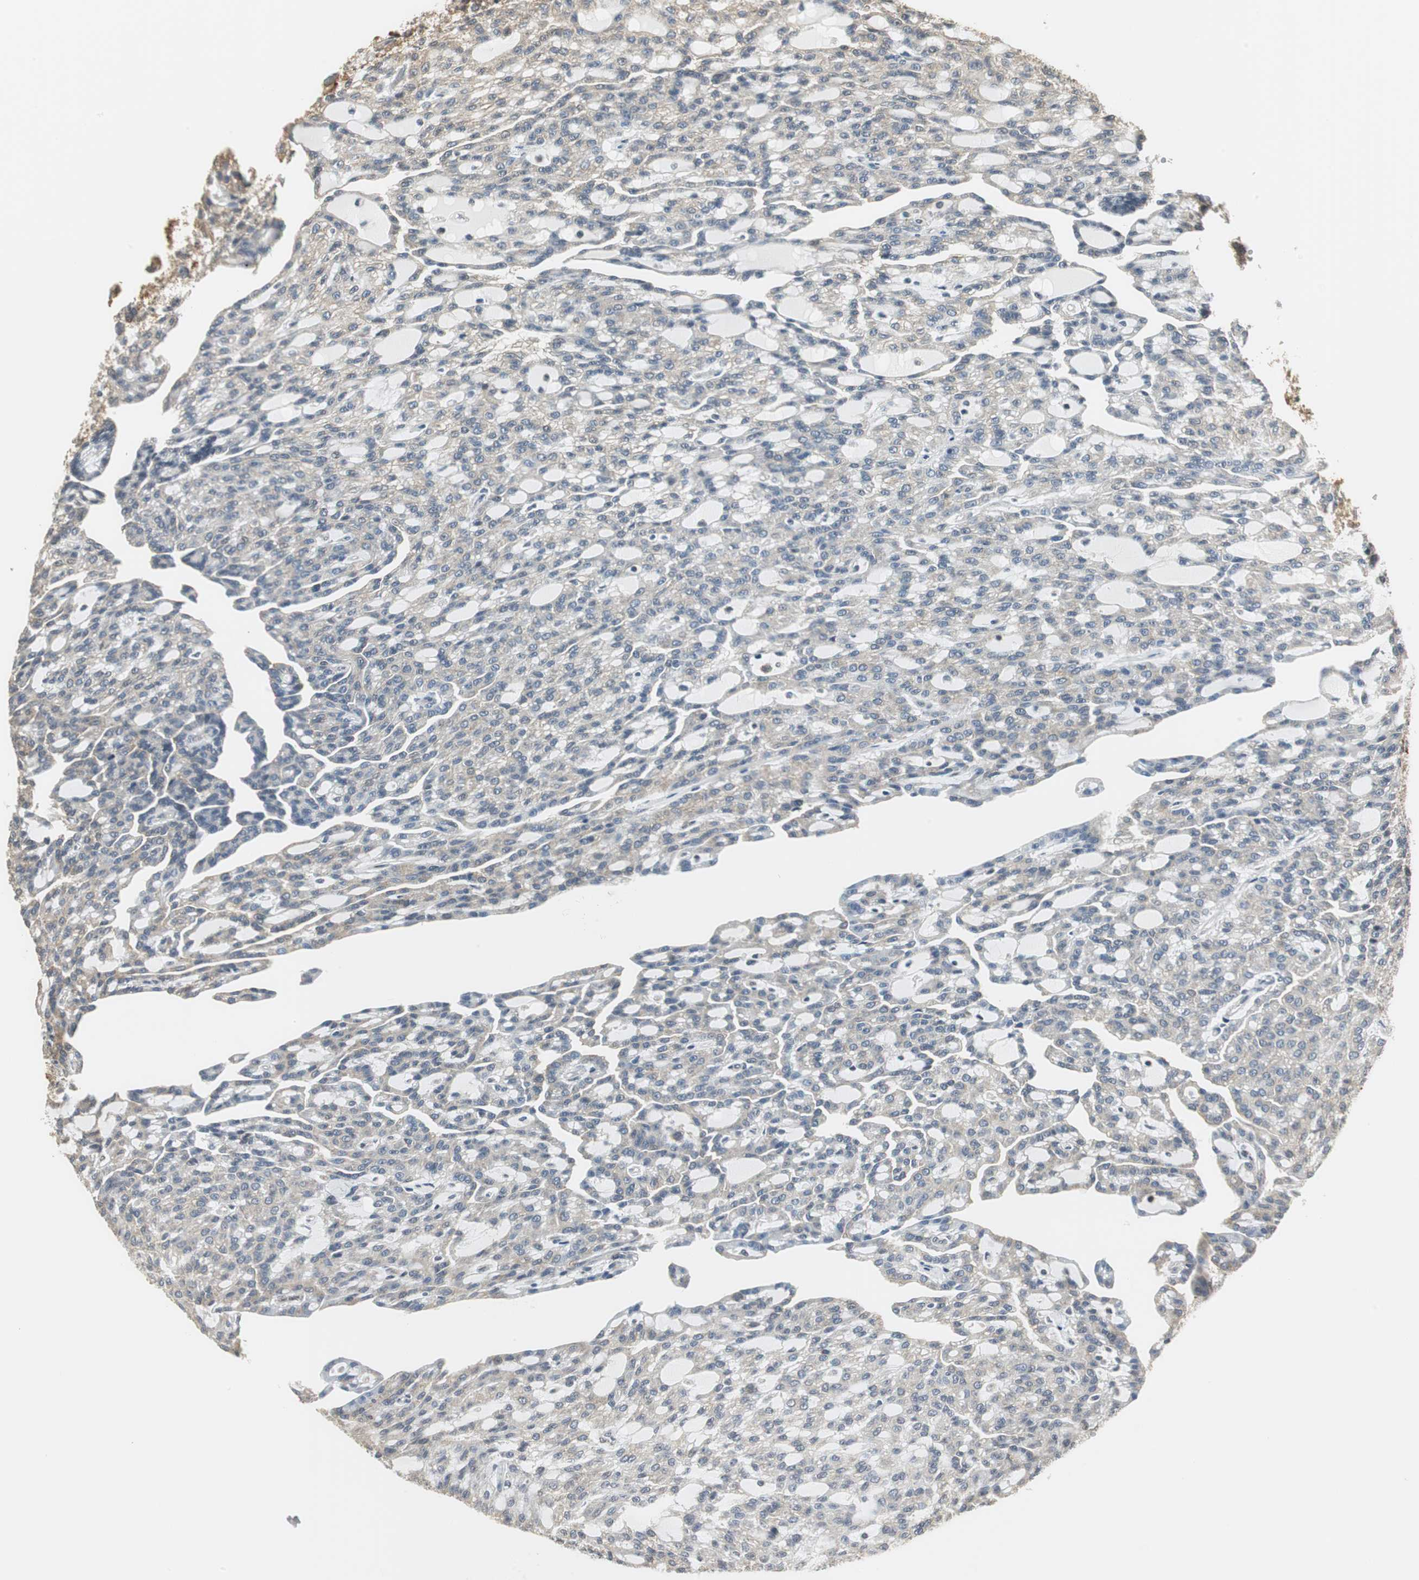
{"staining": {"intensity": "negative", "quantity": "none", "location": "none"}, "tissue": "renal cancer", "cell_type": "Tumor cells", "image_type": "cancer", "snomed": [{"axis": "morphology", "description": "Adenocarcinoma, NOS"}, {"axis": "topography", "description": "Kidney"}], "caption": "Tumor cells show no significant expression in renal cancer (adenocarcinoma). (DAB (3,3'-diaminobenzidine) immunohistochemistry (IHC) visualized using brightfield microscopy, high magnification).", "gene": "CCT5", "patient": {"sex": "male", "age": 63}}